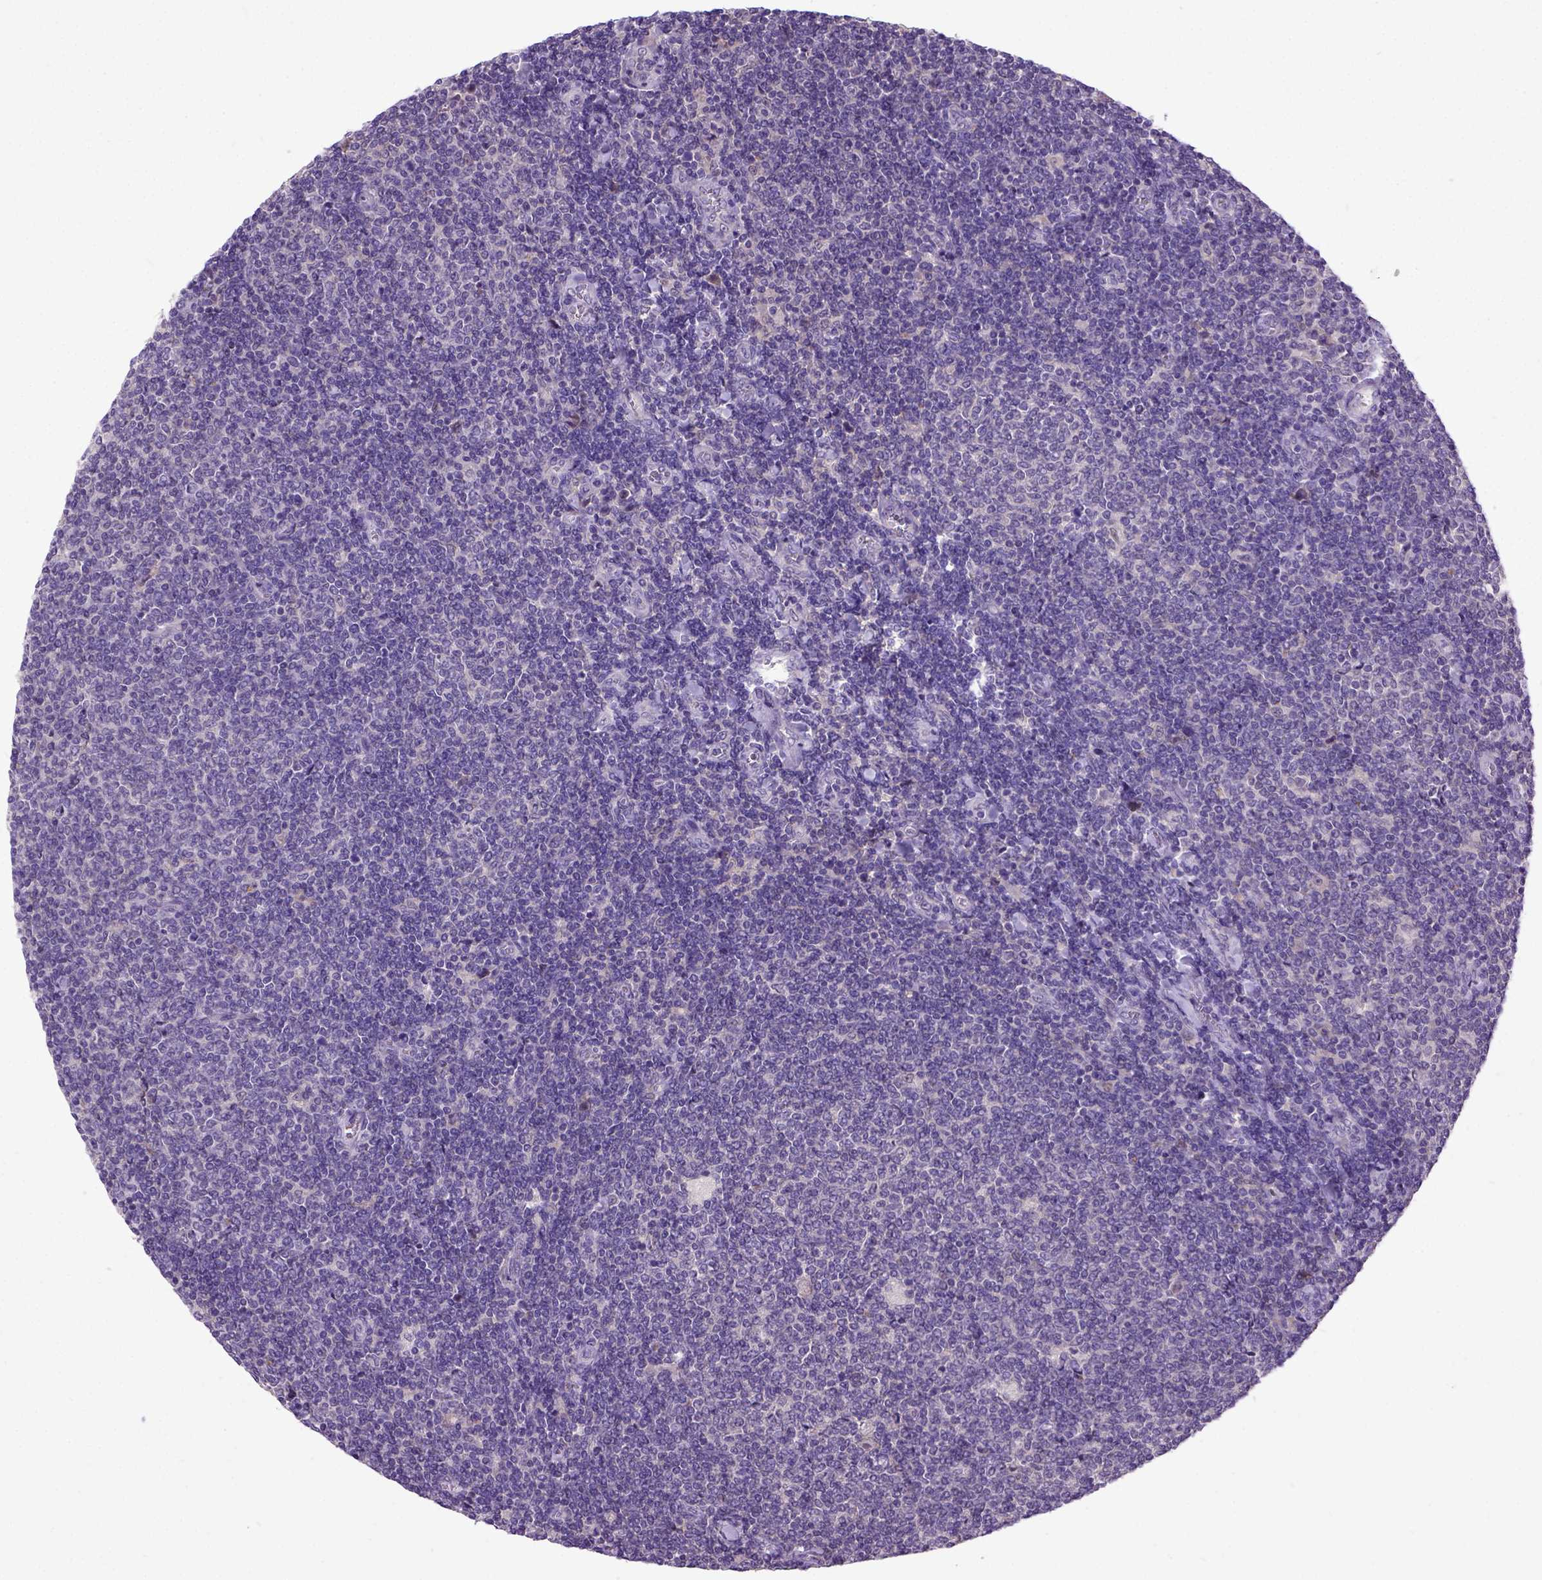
{"staining": {"intensity": "negative", "quantity": "none", "location": "none"}, "tissue": "lymphoma", "cell_type": "Tumor cells", "image_type": "cancer", "snomed": [{"axis": "morphology", "description": "Malignant lymphoma, non-Hodgkin's type, Low grade"}, {"axis": "topography", "description": "Lymph node"}], "caption": "This is a histopathology image of immunohistochemistry staining of low-grade malignant lymphoma, non-Hodgkin's type, which shows no staining in tumor cells.", "gene": "NEK5", "patient": {"sex": "male", "age": 52}}